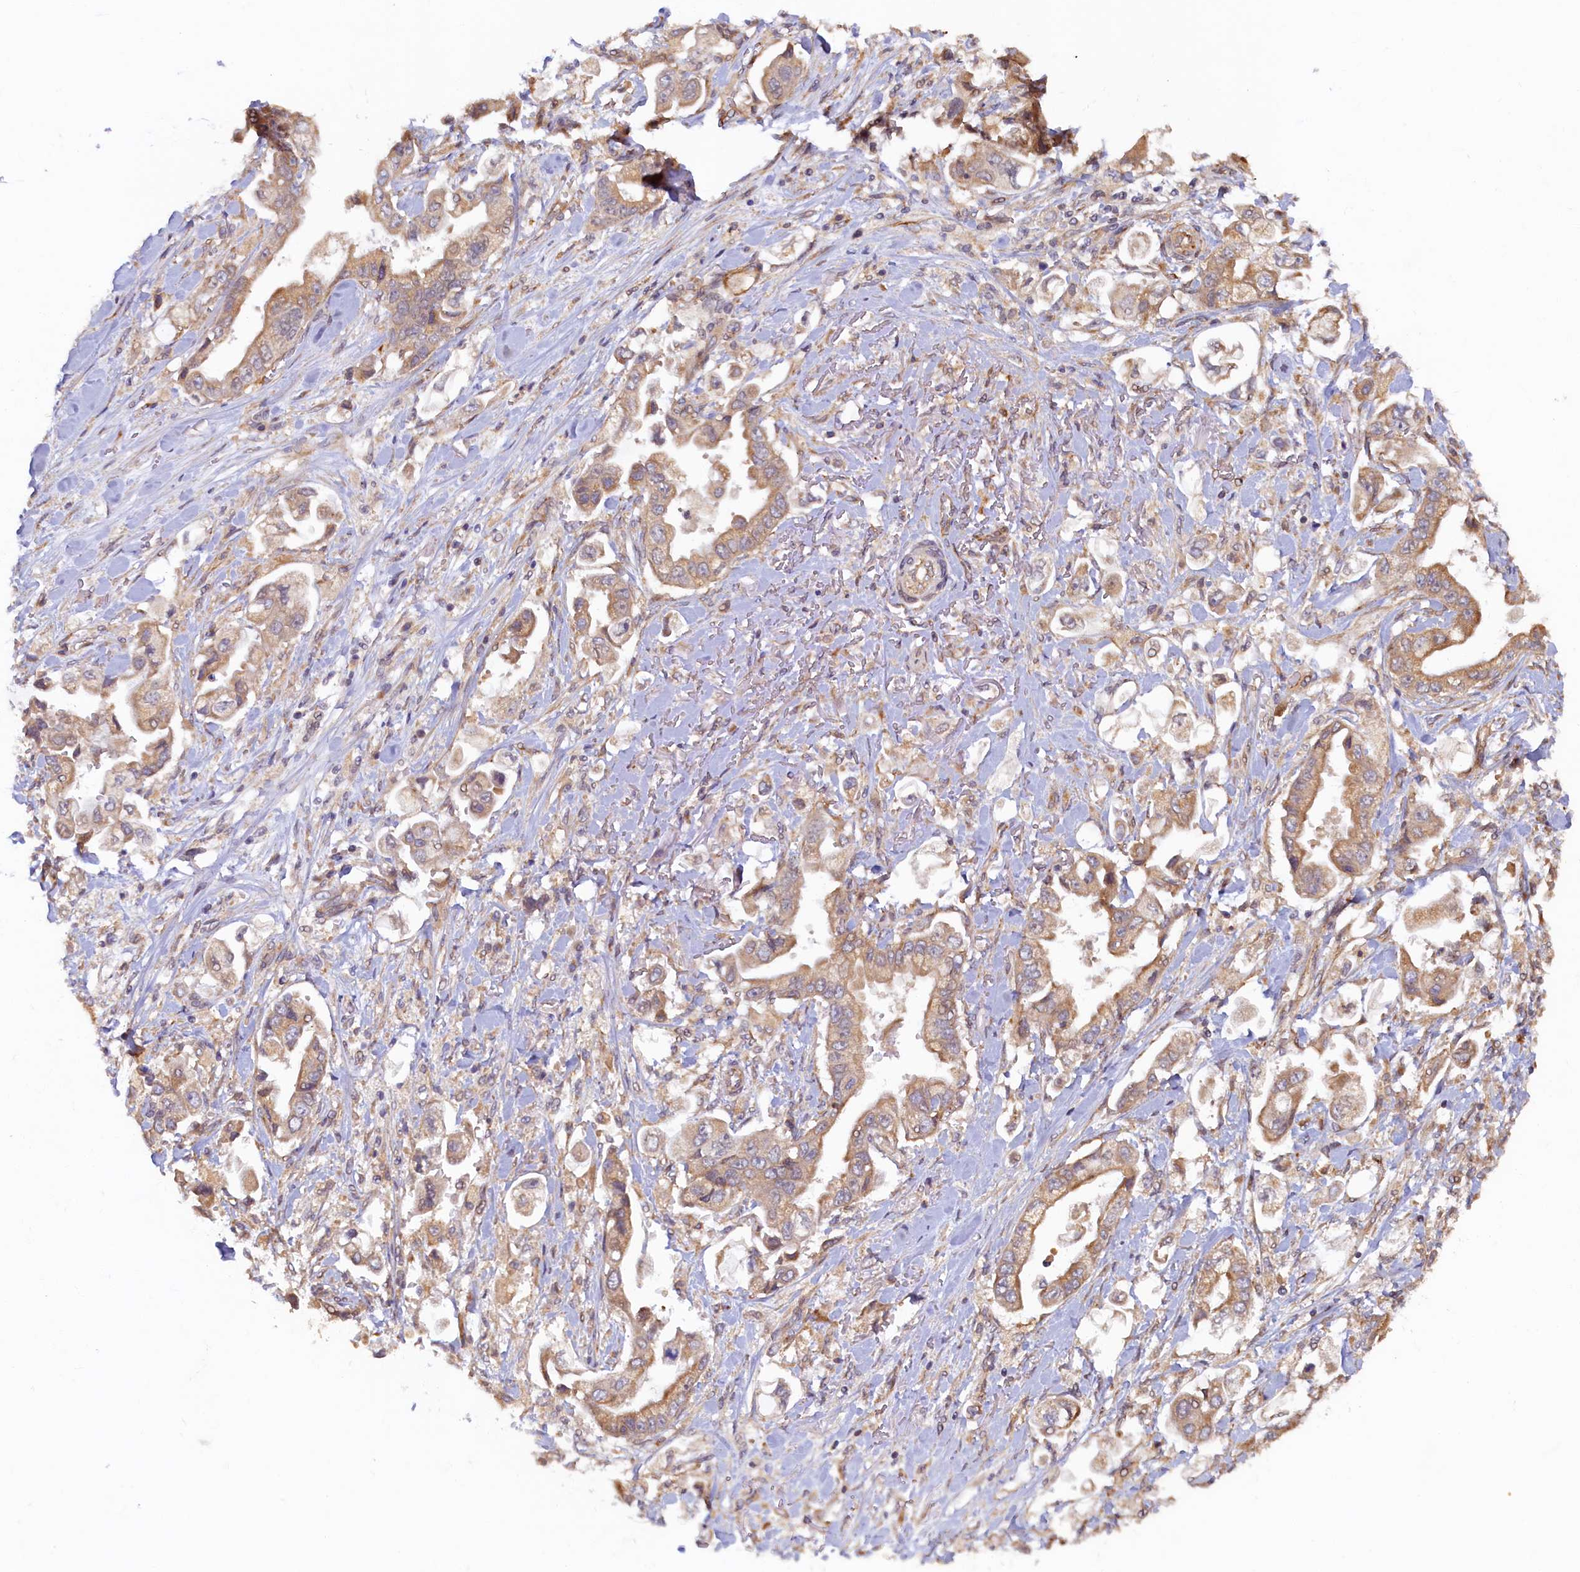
{"staining": {"intensity": "moderate", "quantity": "25%-75%", "location": "cytoplasmic/membranous"}, "tissue": "stomach cancer", "cell_type": "Tumor cells", "image_type": "cancer", "snomed": [{"axis": "morphology", "description": "Adenocarcinoma, NOS"}, {"axis": "topography", "description": "Stomach"}], "caption": "Stomach cancer (adenocarcinoma) stained for a protein (brown) displays moderate cytoplasmic/membranous positive staining in approximately 25%-75% of tumor cells.", "gene": "STX12", "patient": {"sex": "male", "age": 62}}